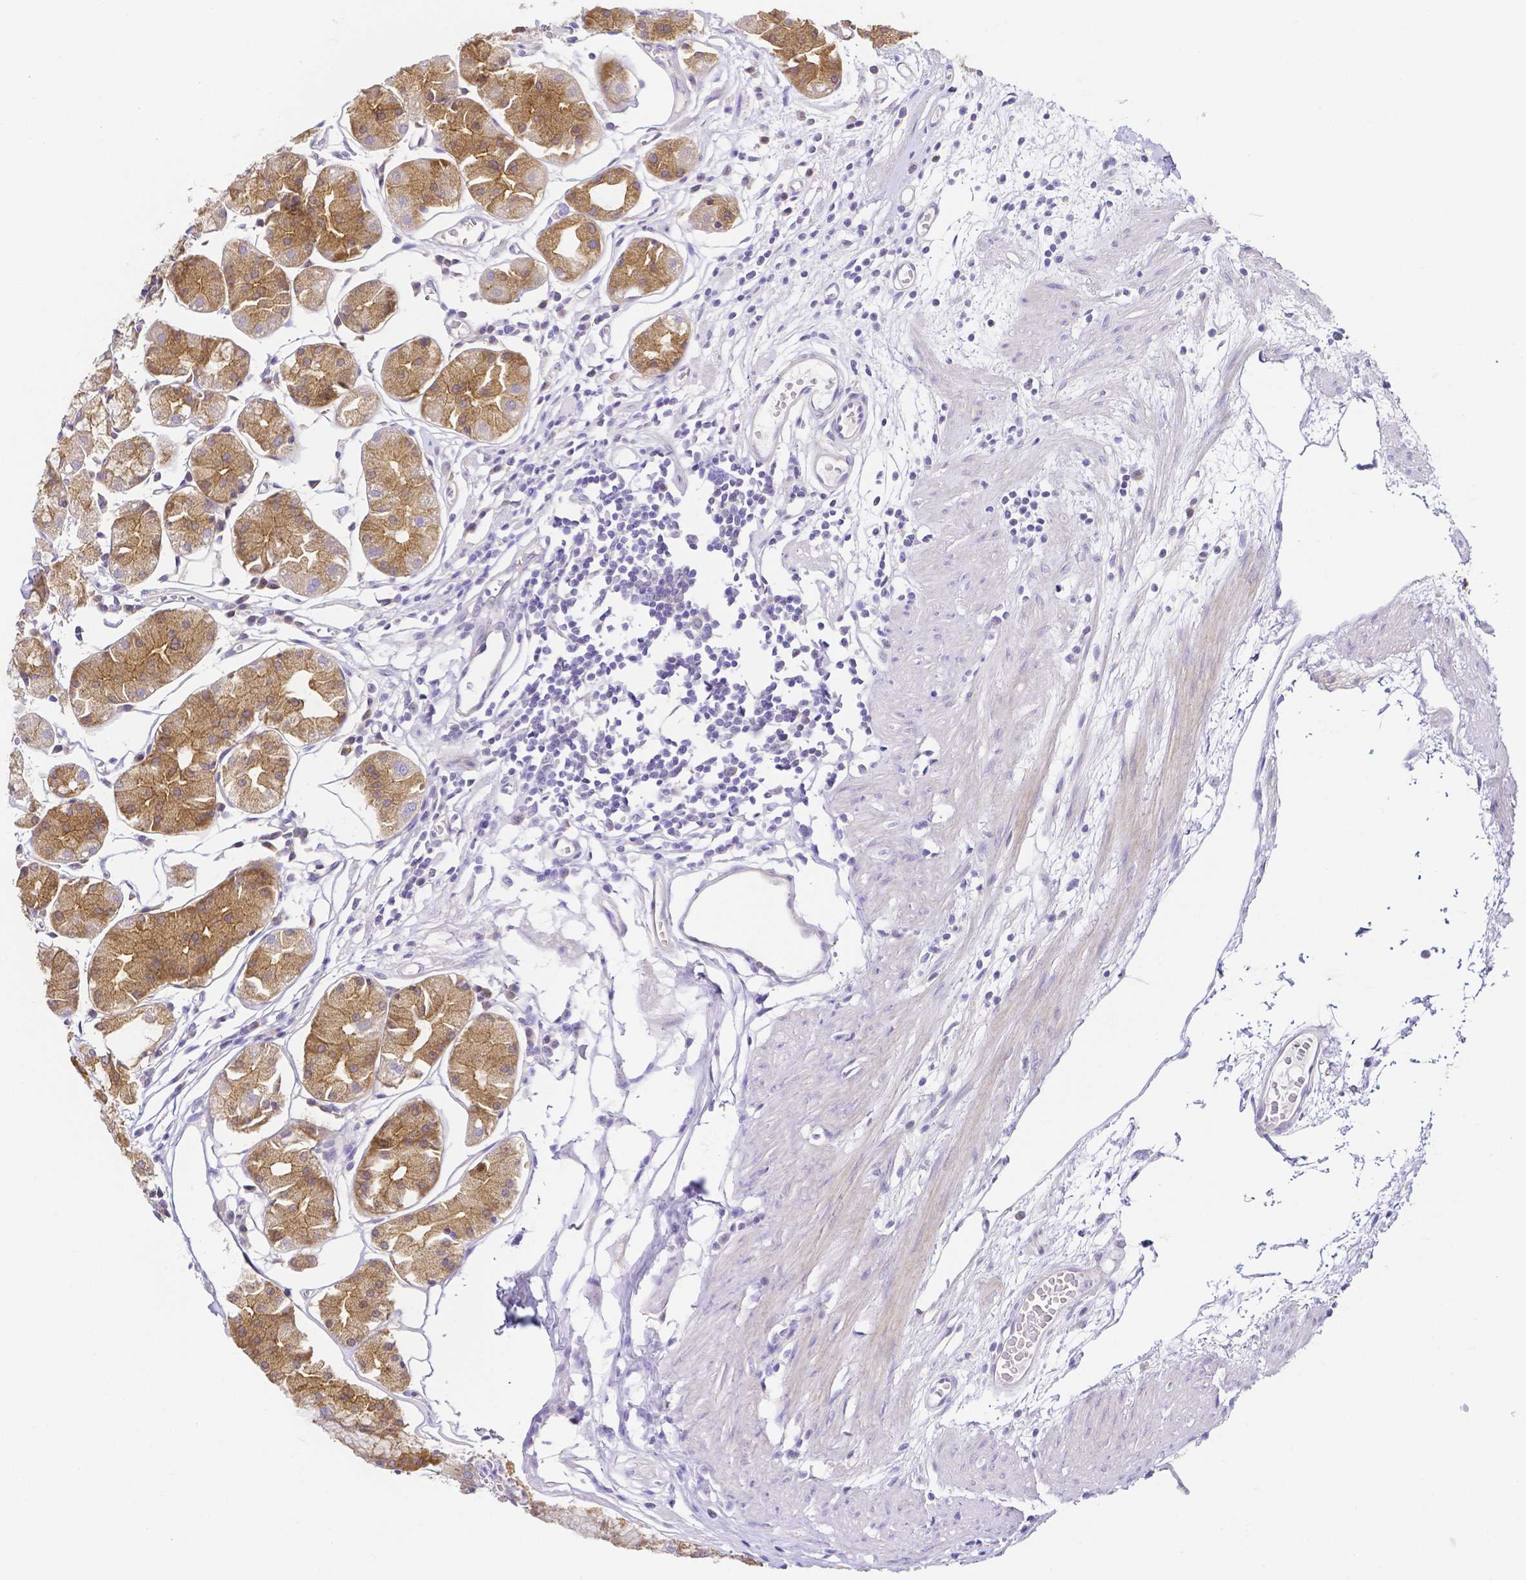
{"staining": {"intensity": "moderate", "quantity": ">75%", "location": "cytoplasmic/membranous"}, "tissue": "stomach", "cell_type": "Glandular cells", "image_type": "normal", "snomed": [{"axis": "morphology", "description": "Normal tissue, NOS"}, {"axis": "topography", "description": "Stomach"}], "caption": "An IHC micrograph of unremarkable tissue is shown. Protein staining in brown shows moderate cytoplasmic/membranous positivity in stomach within glandular cells. Using DAB (3,3'-diaminobenzidine) (brown) and hematoxylin (blue) stains, captured at high magnification using brightfield microscopy.", "gene": "PKP3", "patient": {"sex": "male", "age": 55}}